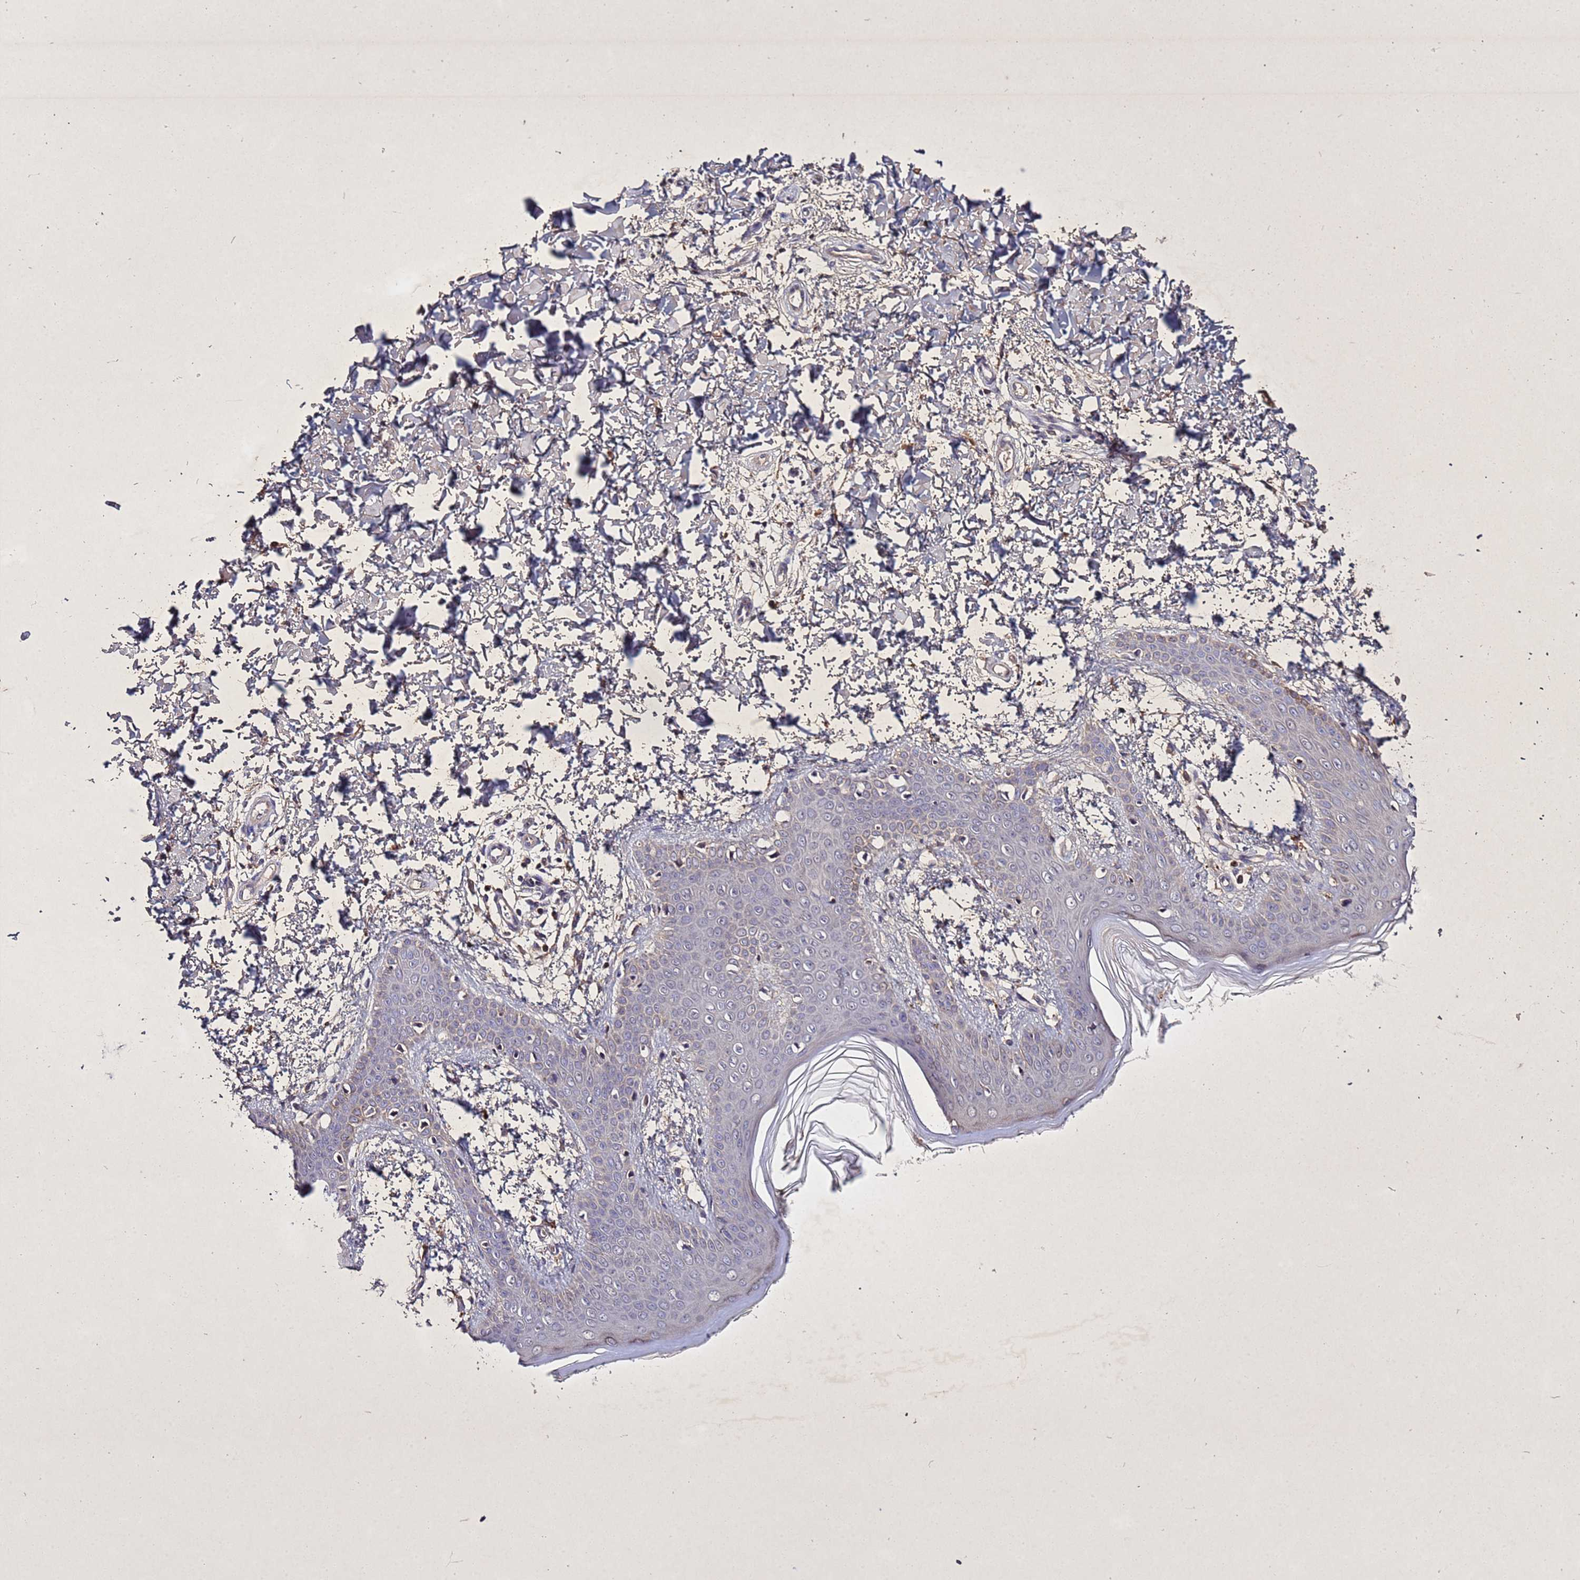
{"staining": {"intensity": "negative", "quantity": "none", "location": "none"}, "tissue": "skin", "cell_type": "Fibroblasts", "image_type": "normal", "snomed": [{"axis": "morphology", "description": "Normal tissue, NOS"}, {"axis": "topography", "description": "Skin"}], "caption": "Protein analysis of unremarkable skin reveals no significant positivity in fibroblasts.", "gene": "SV2B", "patient": {"sex": "male", "age": 36}}